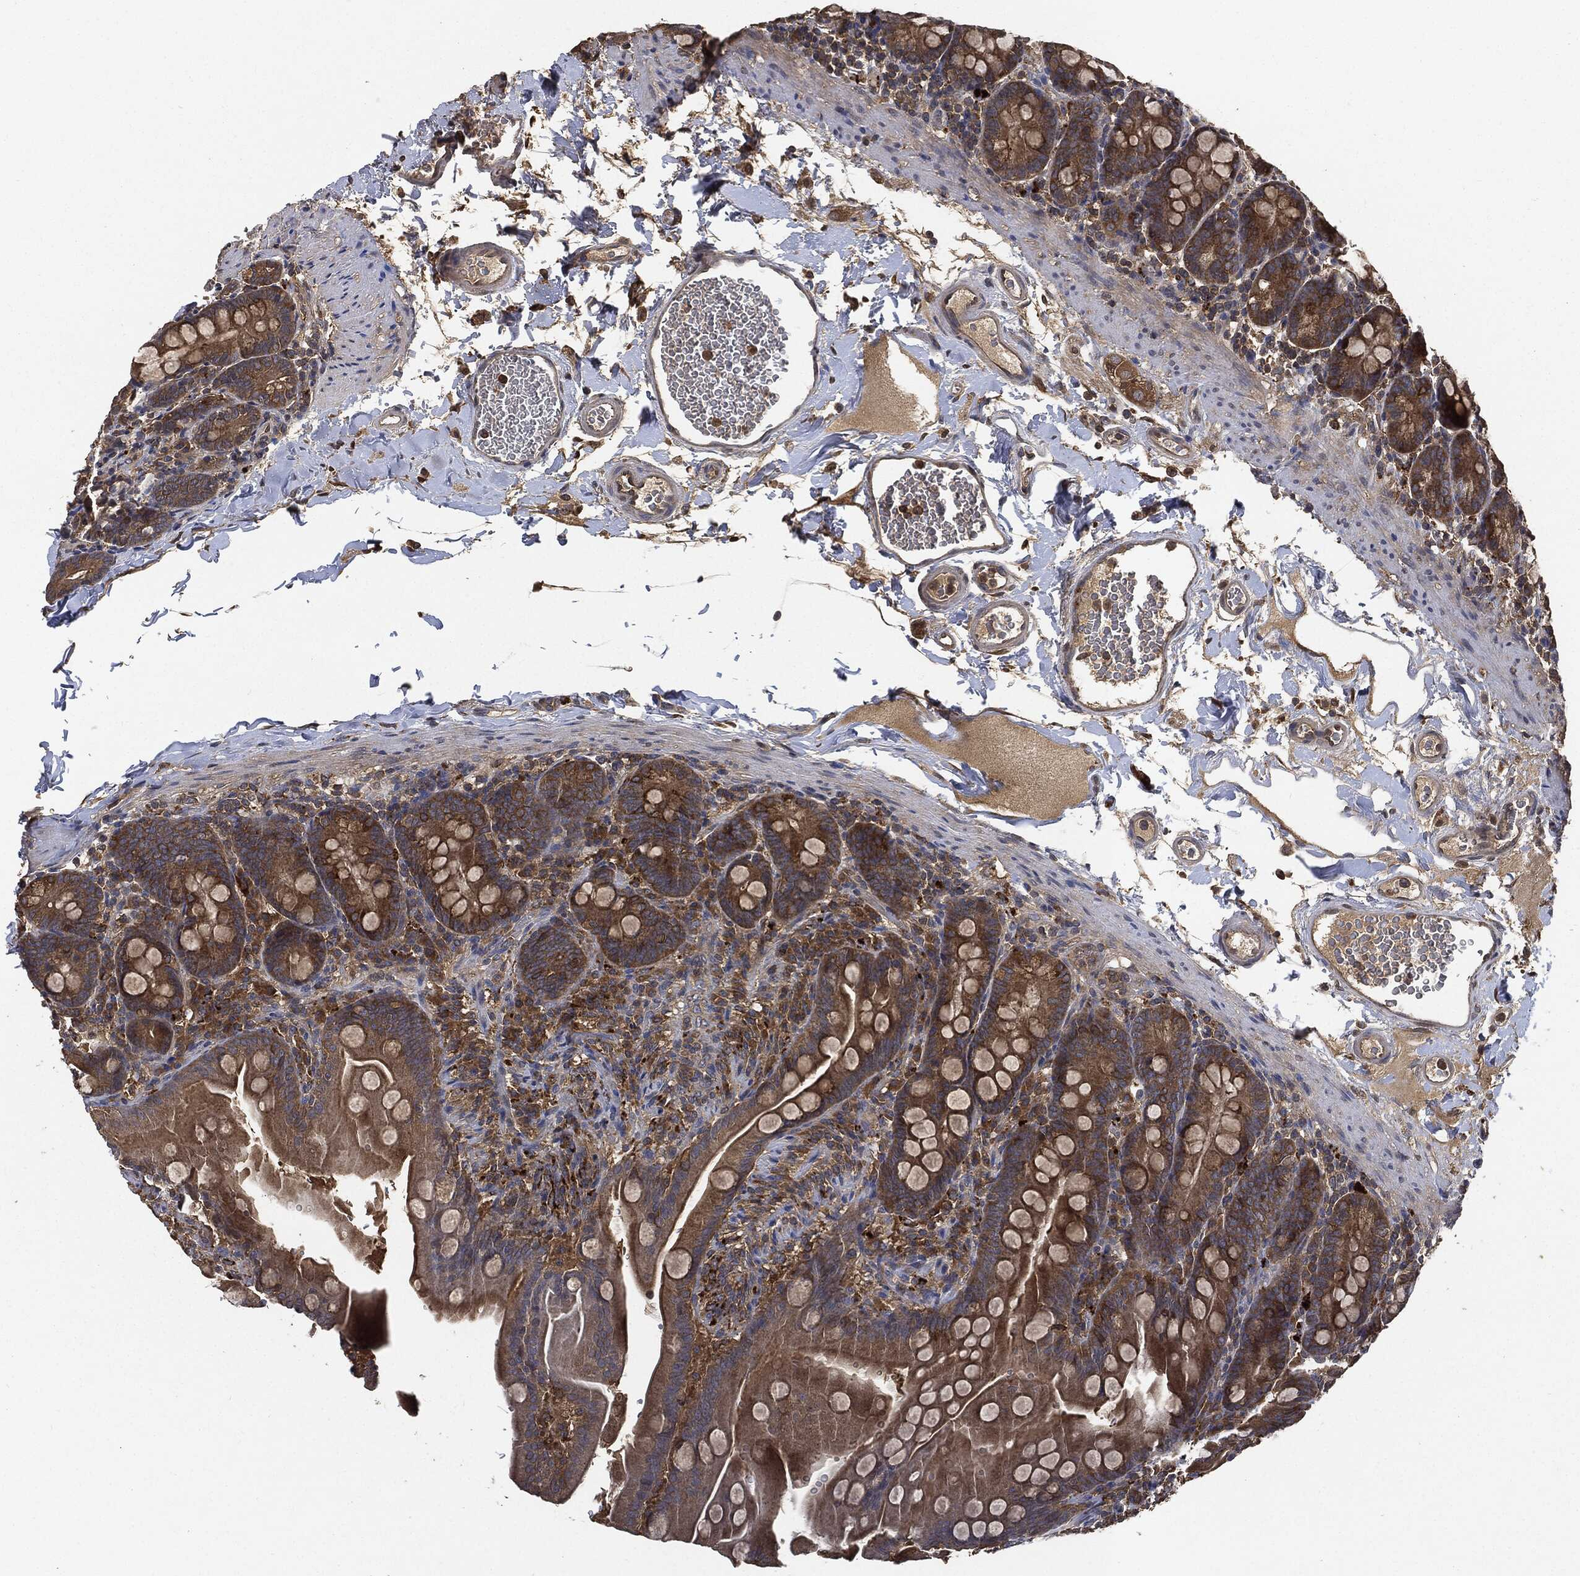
{"staining": {"intensity": "moderate", "quantity": "25%-75%", "location": "cytoplasmic/membranous"}, "tissue": "small intestine", "cell_type": "Glandular cells", "image_type": "normal", "snomed": [{"axis": "morphology", "description": "Normal tissue, NOS"}, {"axis": "topography", "description": "Small intestine"}], "caption": "Moderate cytoplasmic/membranous expression is identified in about 25%-75% of glandular cells in benign small intestine. (Brightfield microscopy of DAB IHC at high magnification).", "gene": "BRAF", "patient": {"sex": "female", "age": 44}}